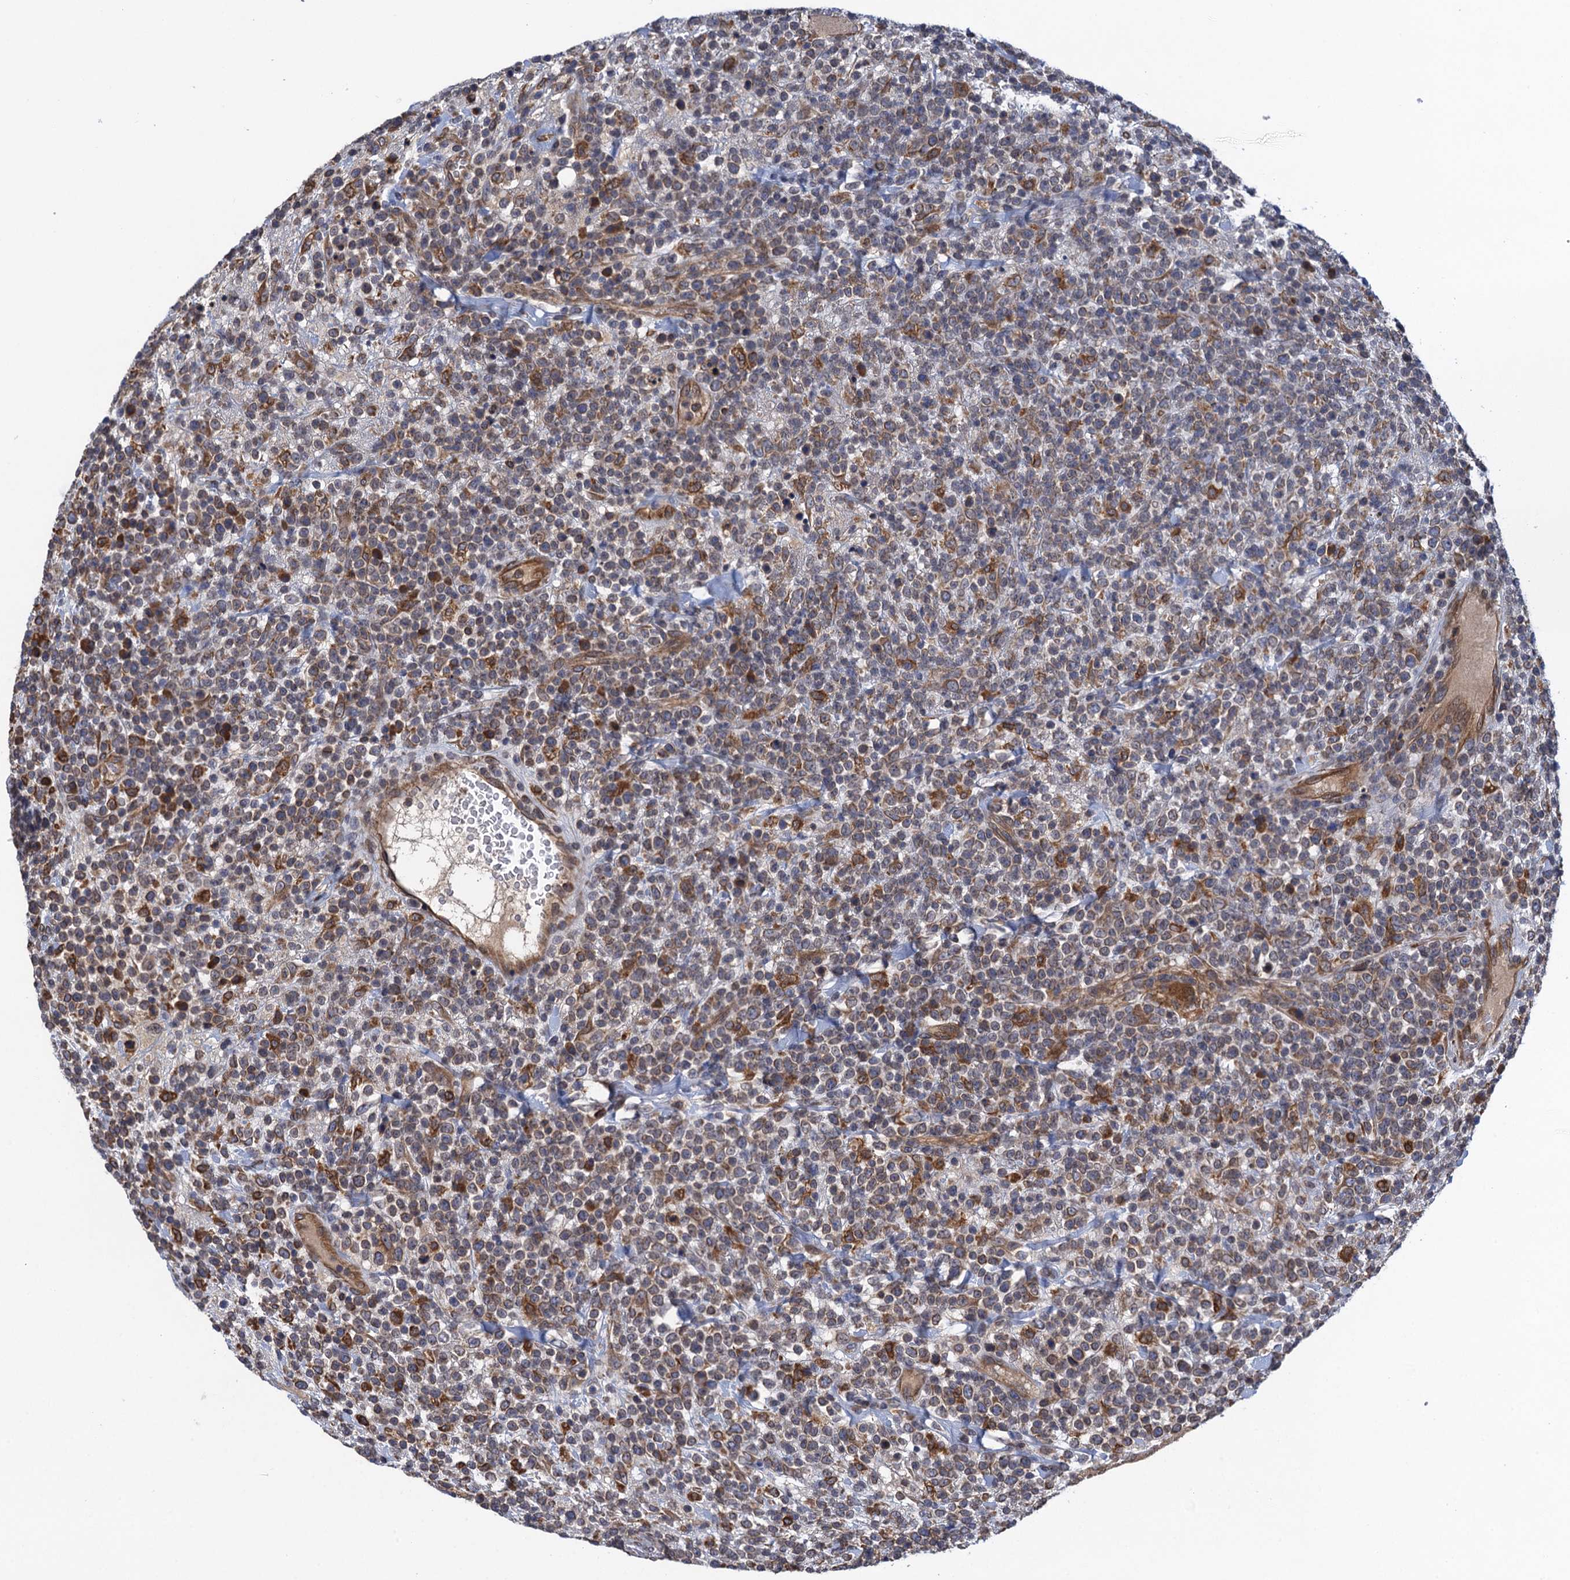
{"staining": {"intensity": "weak", "quantity": "25%-75%", "location": "cytoplasmic/membranous"}, "tissue": "lymphoma", "cell_type": "Tumor cells", "image_type": "cancer", "snomed": [{"axis": "morphology", "description": "Malignant lymphoma, non-Hodgkin's type, High grade"}, {"axis": "topography", "description": "Colon"}], "caption": "Weak cytoplasmic/membranous expression is appreciated in about 25%-75% of tumor cells in malignant lymphoma, non-Hodgkin's type (high-grade). (DAB (3,3'-diaminobenzidine) = brown stain, brightfield microscopy at high magnification).", "gene": "ARMC5", "patient": {"sex": "female", "age": 53}}